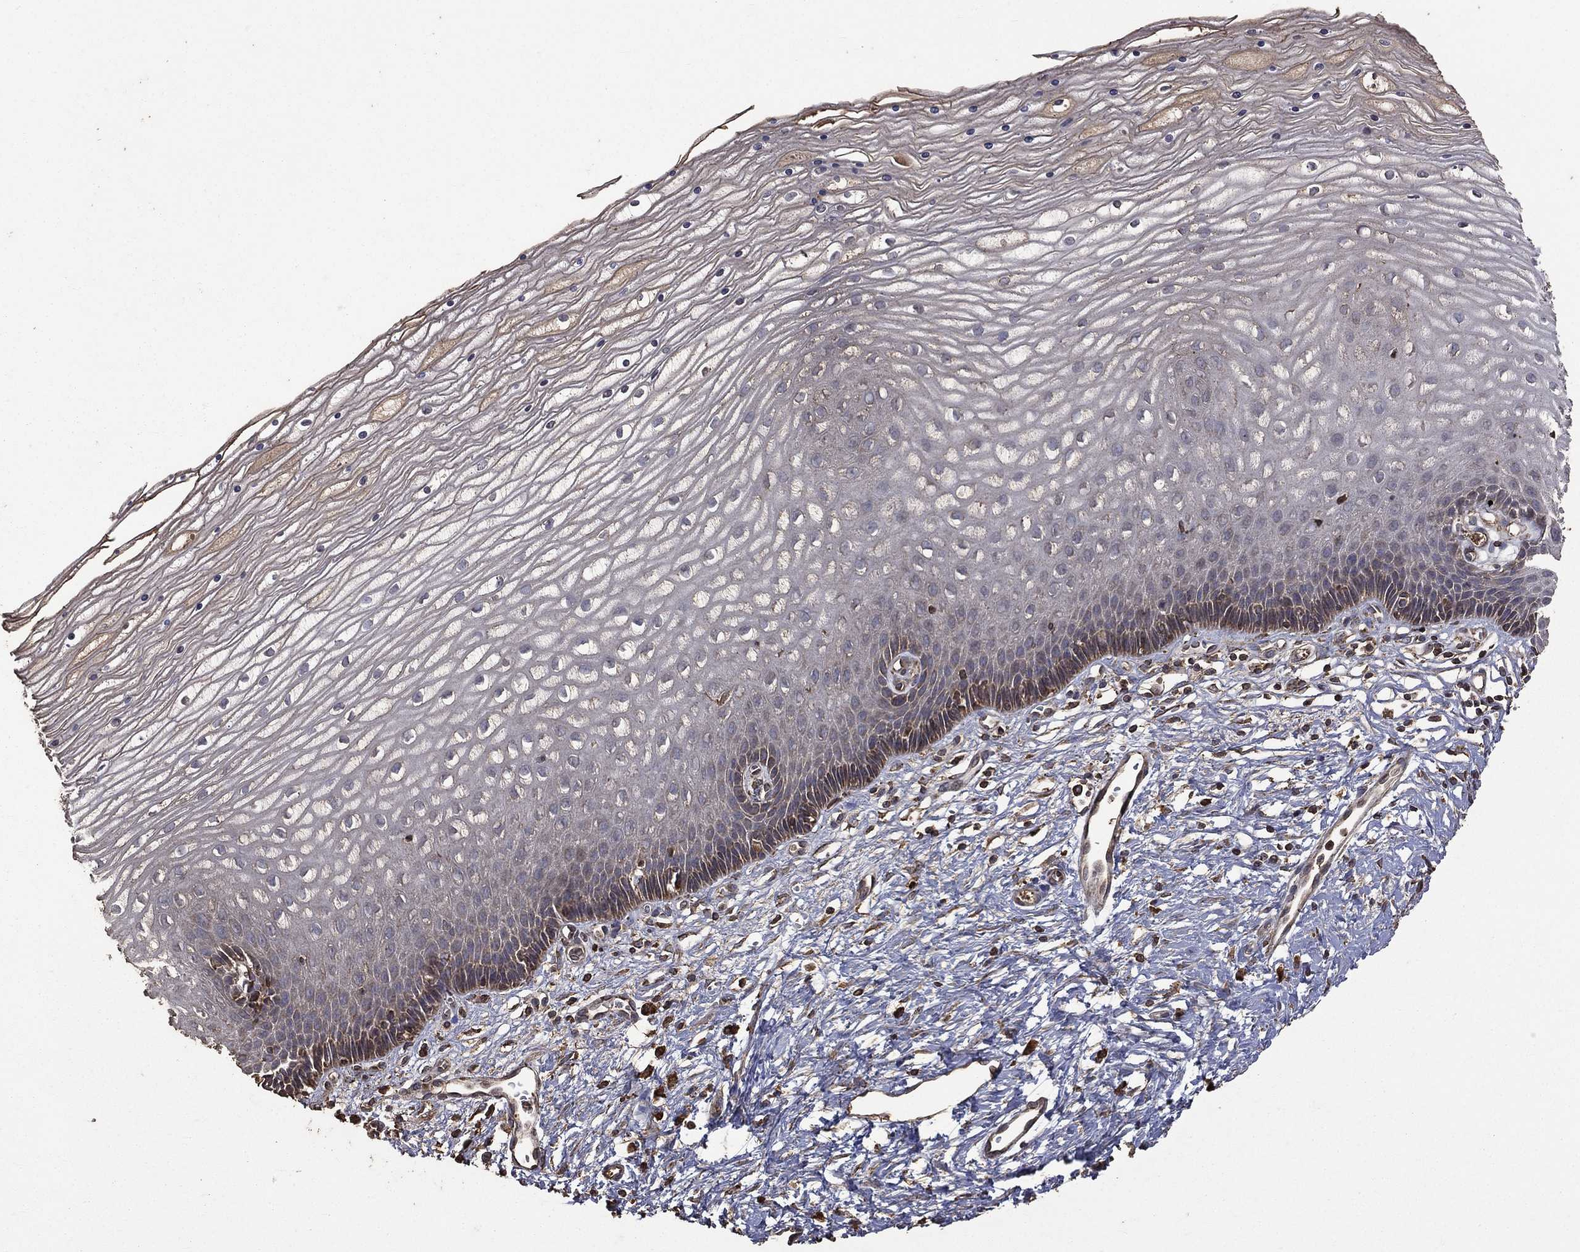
{"staining": {"intensity": "strong", "quantity": ">75%", "location": "cytoplasmic/membranous"}, "tissue": "cervix", "cell_type": "Glandular cells", "image_type": "normal", "snomed": [{"axis": "morphology", "description": "Normal tissue, NOS"}, {"axis": "topography", "description": "Cervix"}], "caption": "Protein analysis of unremarkable cervix exhibits strong cytoplasmic/membranous positivity in about >75% of glandular cells. (DAB (3,3'-diaminobenzidine) IHC, brown staining for protein, blue staining for nuclei).", "gene": "METTL27", "patient": {"sex": "female", "age": 35}}